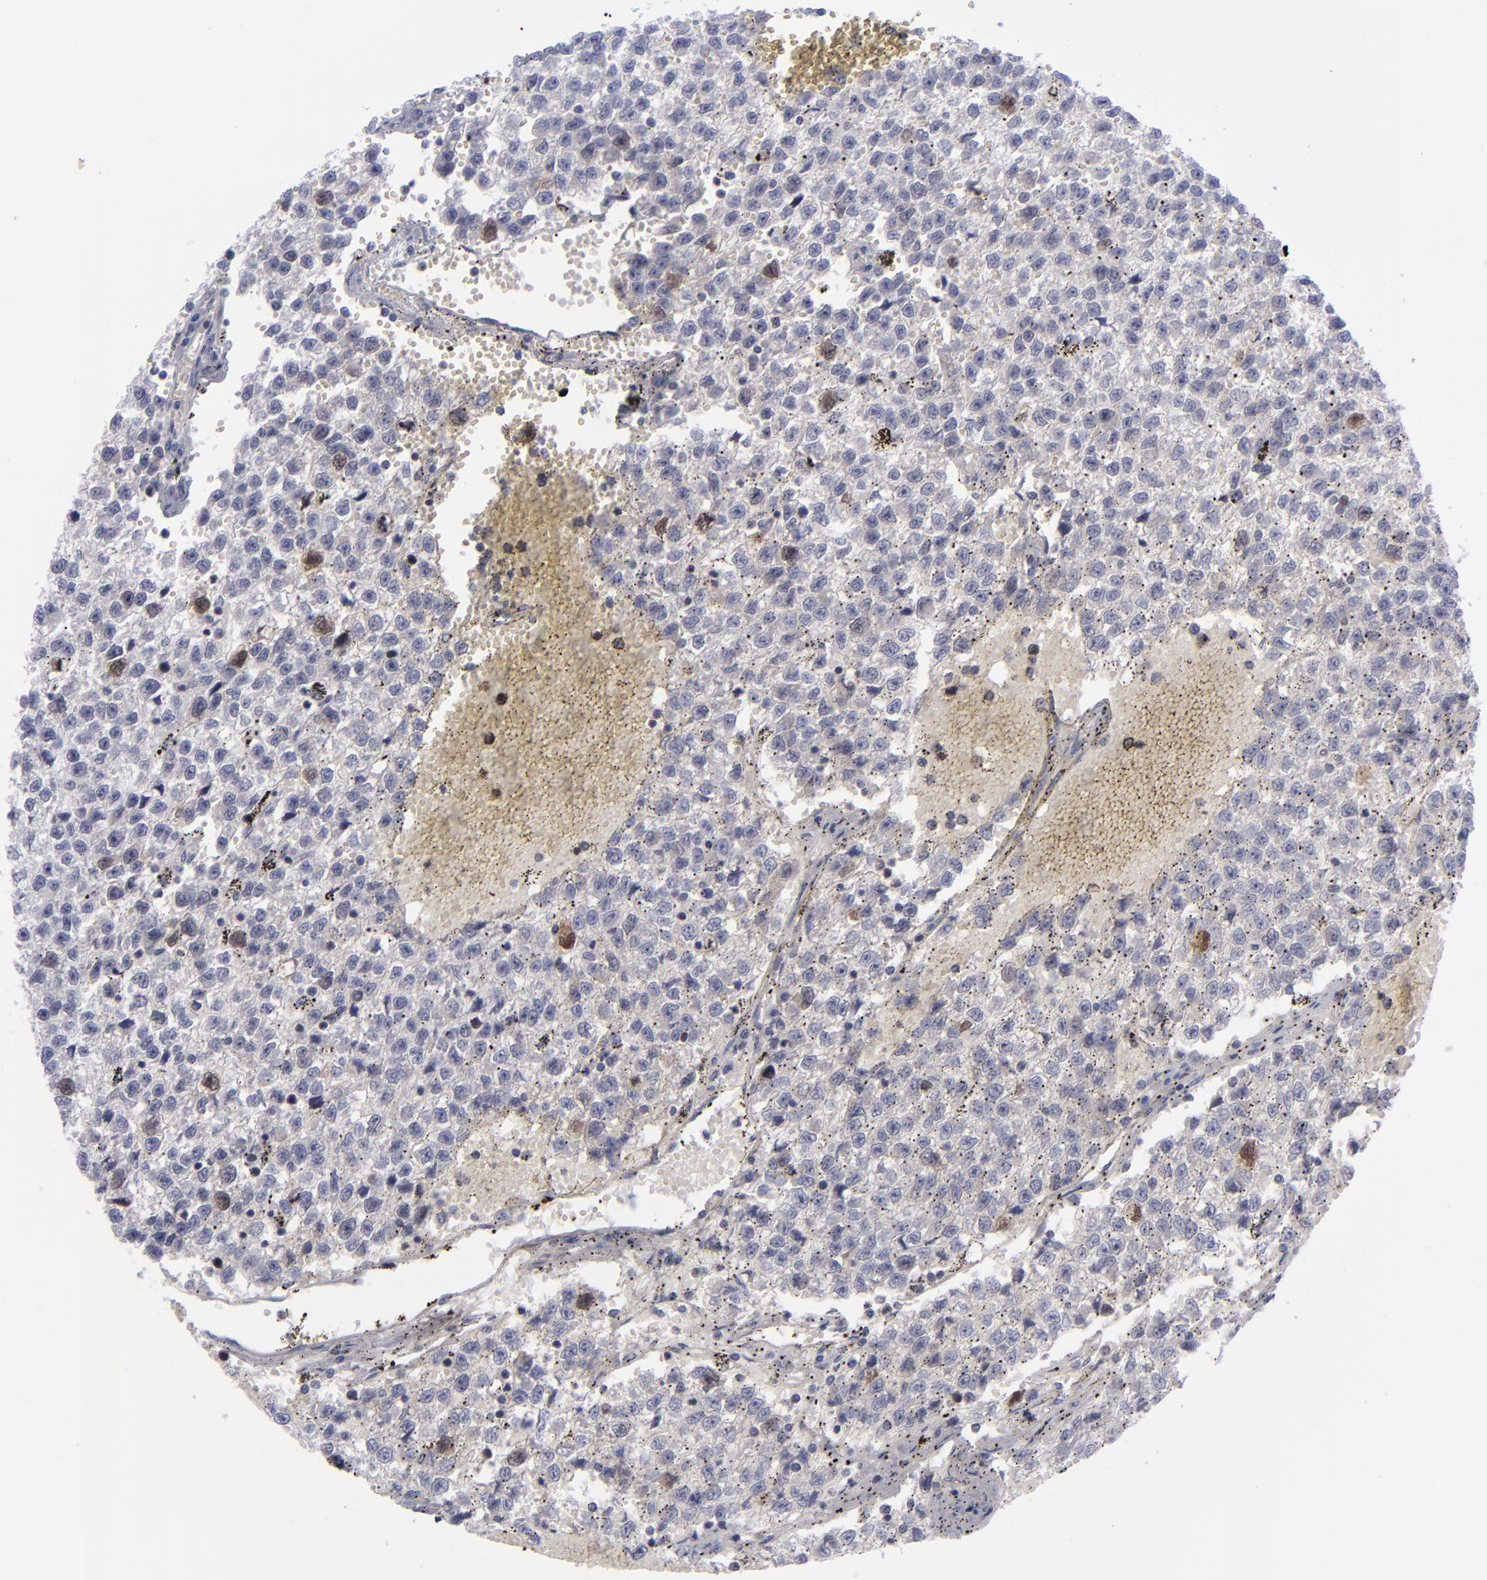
{"staining": {"intensity": "moderate", "quantity": "<25%", "location": "cytoplasmic/membranous,nuclear"}, "tissue": "testis cancer", "cell_type": "Tumor cells", "image_type": "cancer", "snomed": [{"axis": "morphology", "description": "Seminoma, NOS"}, {"axis": "topography", "description": "Testis"}], "caption": "Immunohistochemistry (IHC) photomicrograph of human testis cancer (seminoma) stained for a protein (brown), which shows low levels of moderate cytoplasmic/membranous and nuclear staining in about <25% of tumor cells.", "gene": "AURKA", "patient": {"sex": "male", "age": 35}}